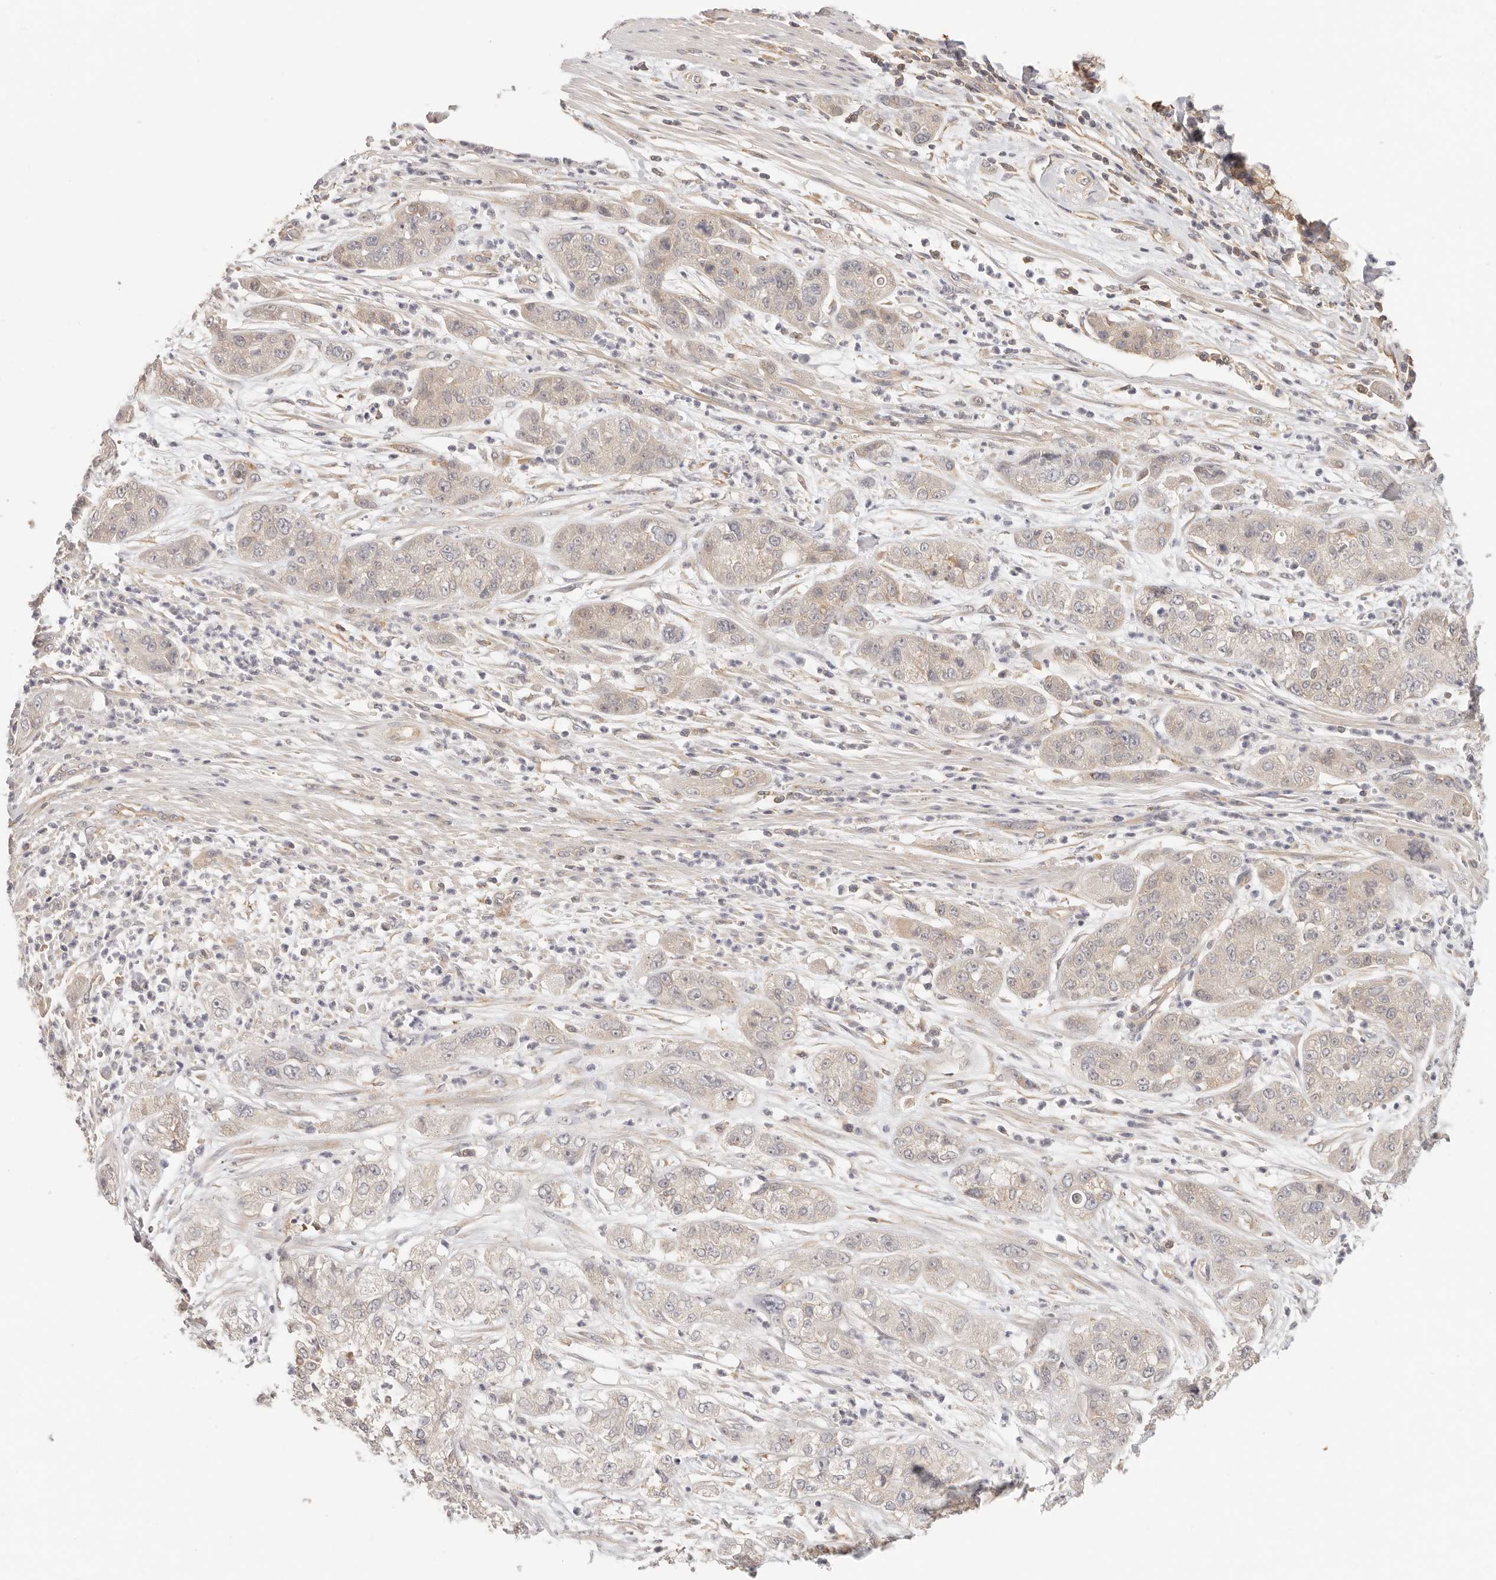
{"staining": {"intensity": "weak", "quantity": "<25%", "location": "cytoplasmic/membranous"}, "tissue": "pancreatic cancer", "cell_type": "Tumor cells", "image_type": "cancer", "snomed": [{"axis": "morphology", "description": "Adenocarcinoma, NOS"}, {"axis": "topography", "description": "Pancreas"}], "caption": "Tumor cells show no significant protein positivity in pancreatic cancer.", "gene": "DTNBP1", "patient": {"sex": "female", "age": 78}}